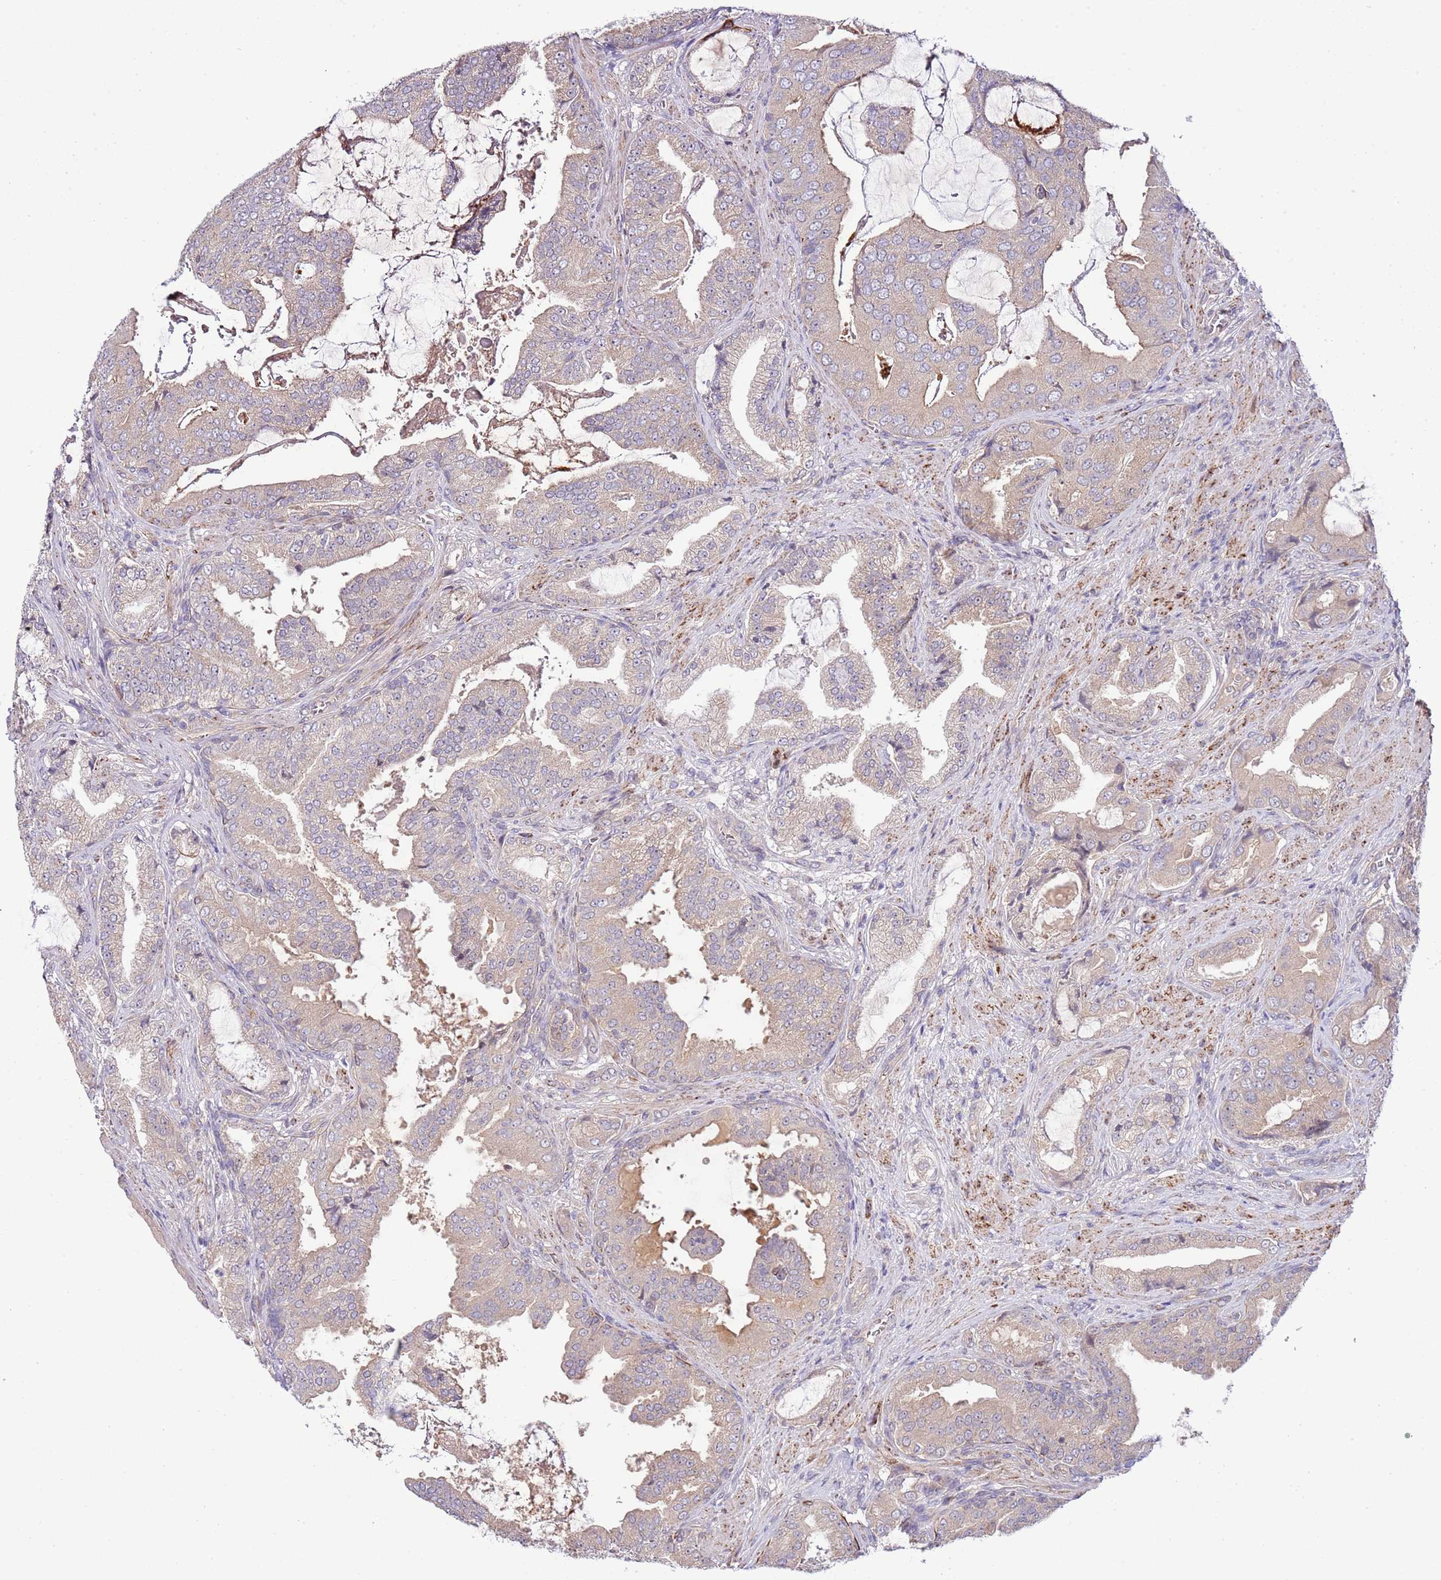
{"staining": {"intensity": "weak", "quantity": ">75%", "location": "cytoplasmic/membranous"}, "tissue": "prostate cancer", "cell_type": "Tumor cells", "image_type": "cancer", "snomed": [{"axis": "morphology", "description": "Adenocarcinoma, High grade"}, {"axis": "topography", "description": "Prostate"}], "caption": "Immunohistochemical staining of human prostate high-grade adenocarcinoma demonstrates weak cytoplasmic/membranous protein positivity in about >75% of tumor cells.", "gene": "CHD1", "patient": {"sex": "male", "age": 68}}